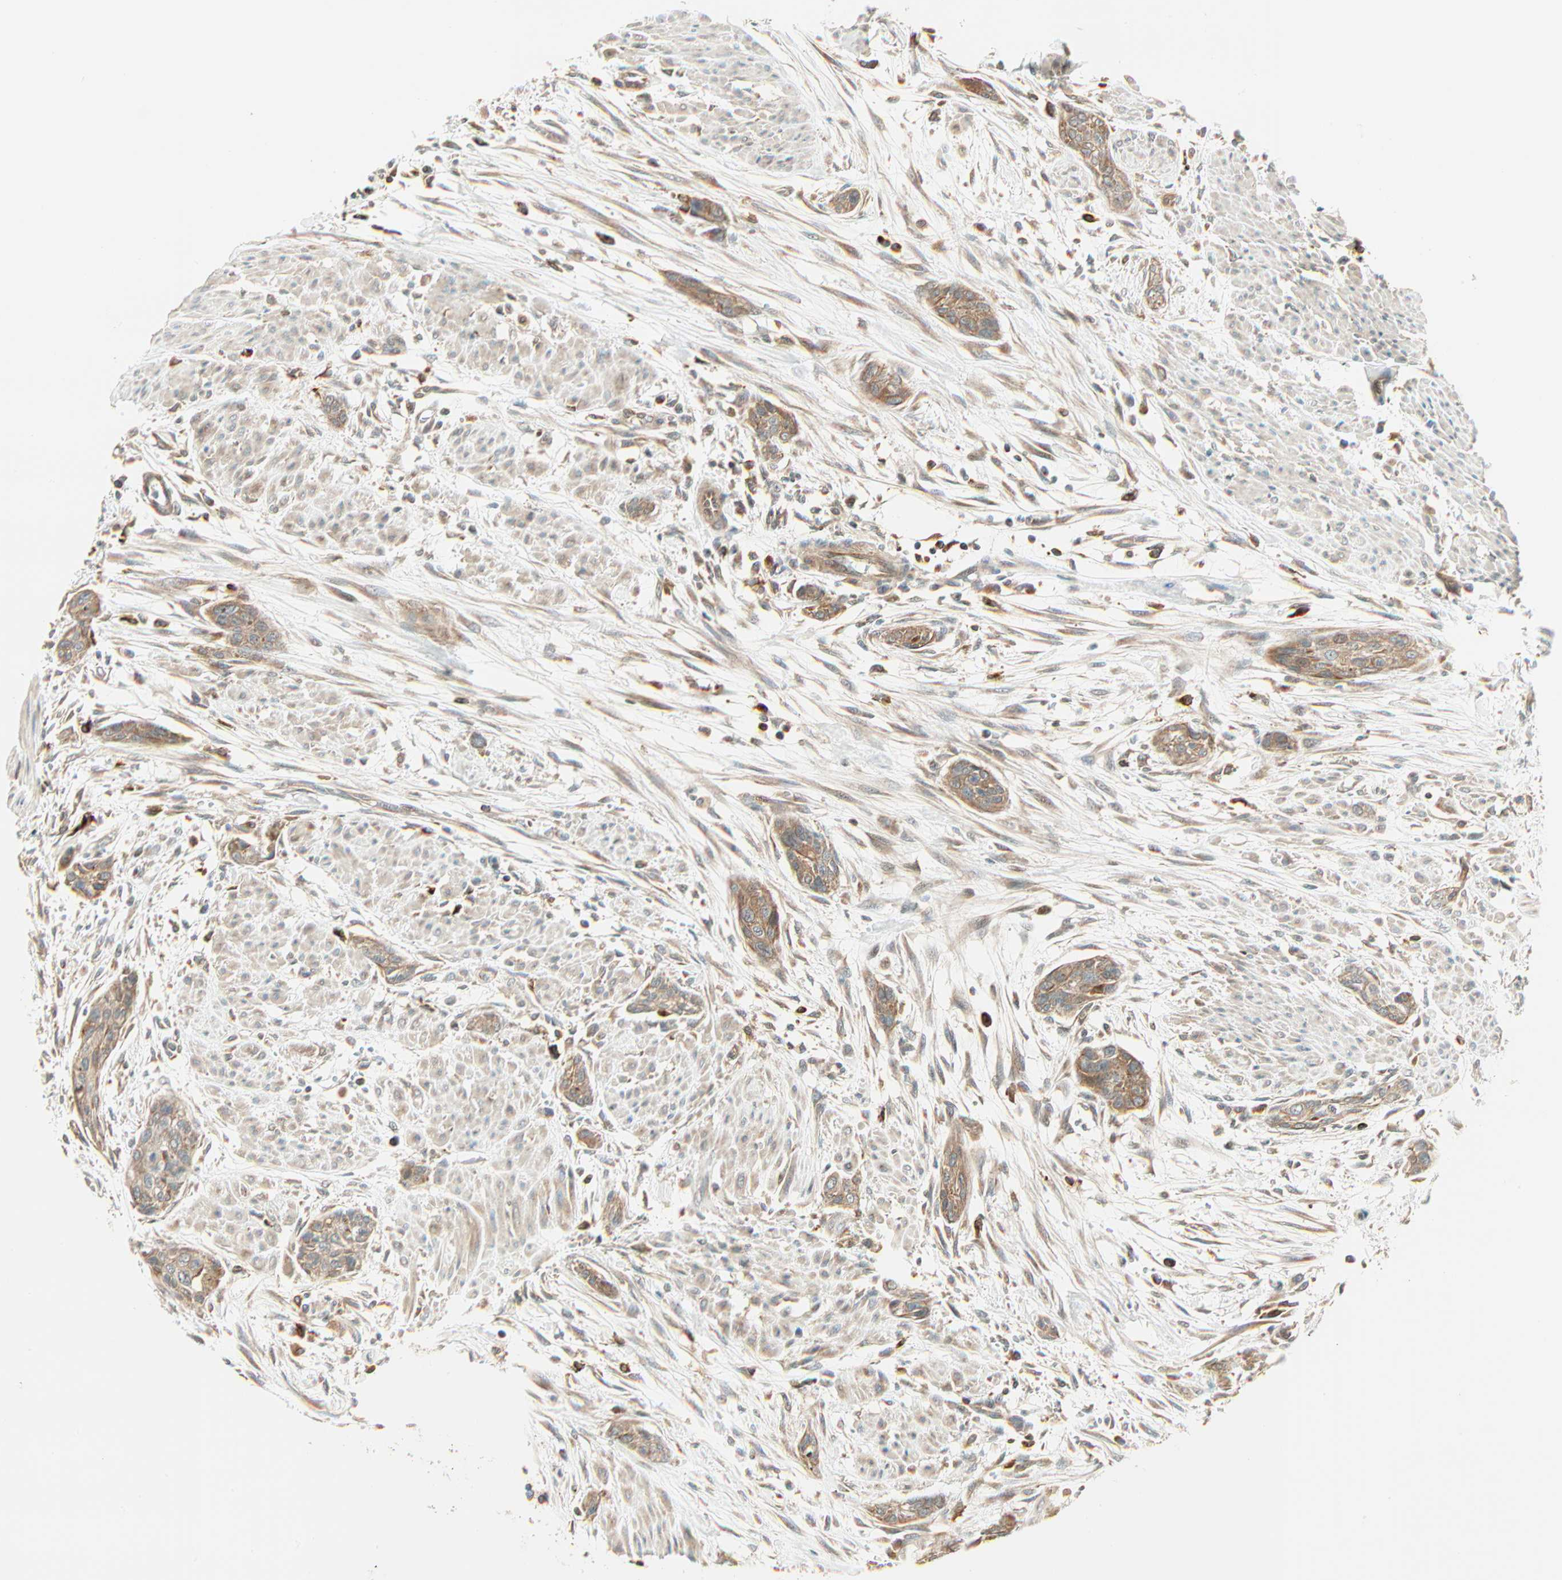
{"staining": {"intensity": "moderate", "quantity": ">75%", "location": "cytoplasmic/membranous"}, "tissue": "urothelial cancer", "cell_type": "Tumor cells", "image_type": "cancer", "snomed": [{"axis": "morphology", "description": "Urothelial carcinoma, High grade"}, {"axis": "topography", "description": "Urinary bladder"}], "caption": "This is a histology image of immunohistochemistry (IHC) staining of urothelial carcinoma (high-grade), which shows moderate positivity in the cytoplasmic/membranous of tumor cells.", "gene": "PNPLA6", "patient": {"sex": "male", "age": 35}}